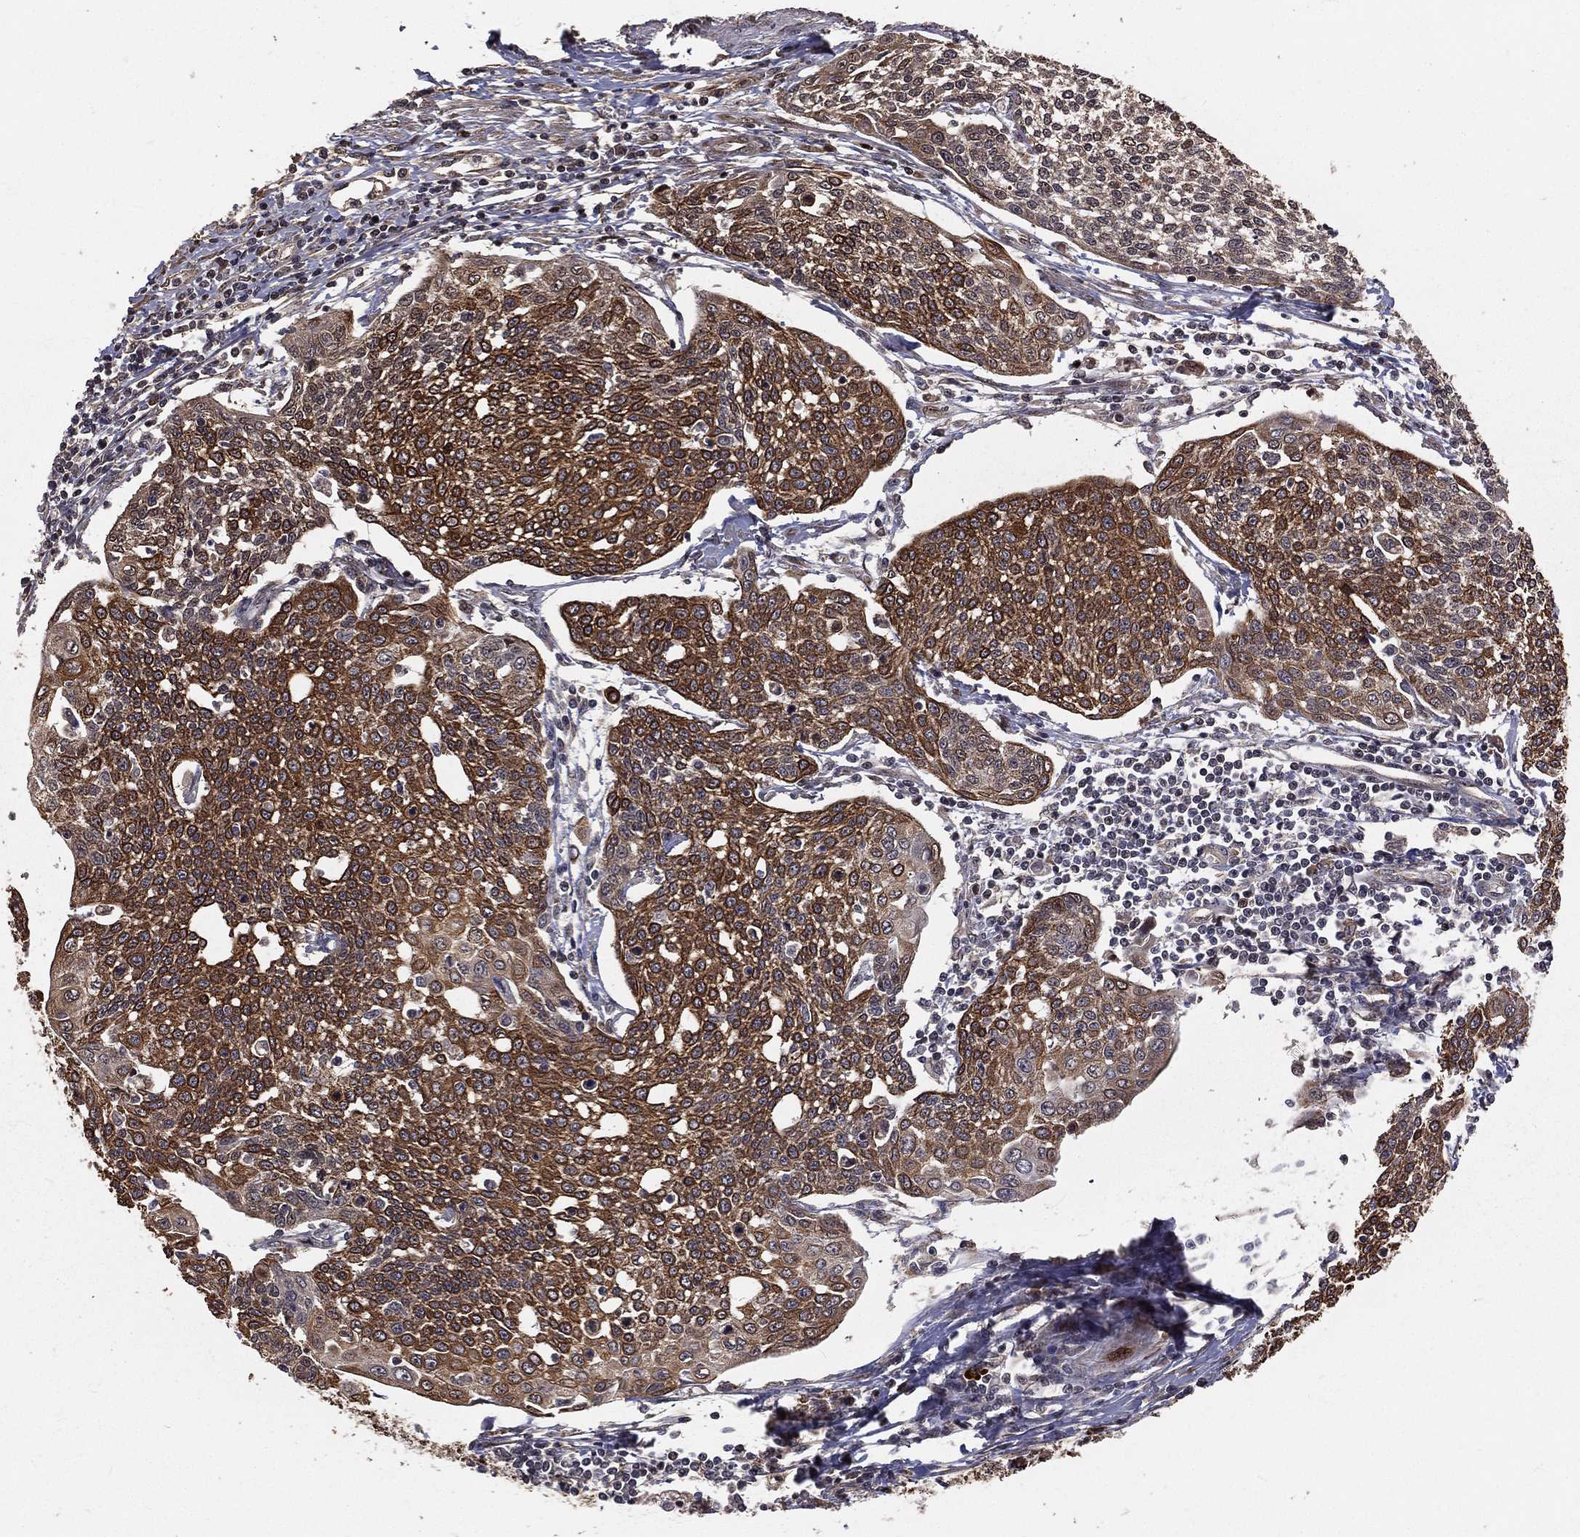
{"staining": {"intensity": "strong", "quantity": ">75%", "location": "cytoplasmic/membranous"}, "tissue": "cervical cancer", "cell_type": "Tumor cells", "image_type": "cancer", "snomed": [{"axis": "morphology", "description": "Squamous cell carcinoma, NOS"}, {"axis": "topography", "description": "Cervix"}], "caption": "Protein expression analysis of cervical squamous cell carcinoma exhibits strong cytoplasmic/membranous staining in approximately >75% of tumor cells.", "gene": "MAPK1", "patient": {"sex": "female", "age": 34}}